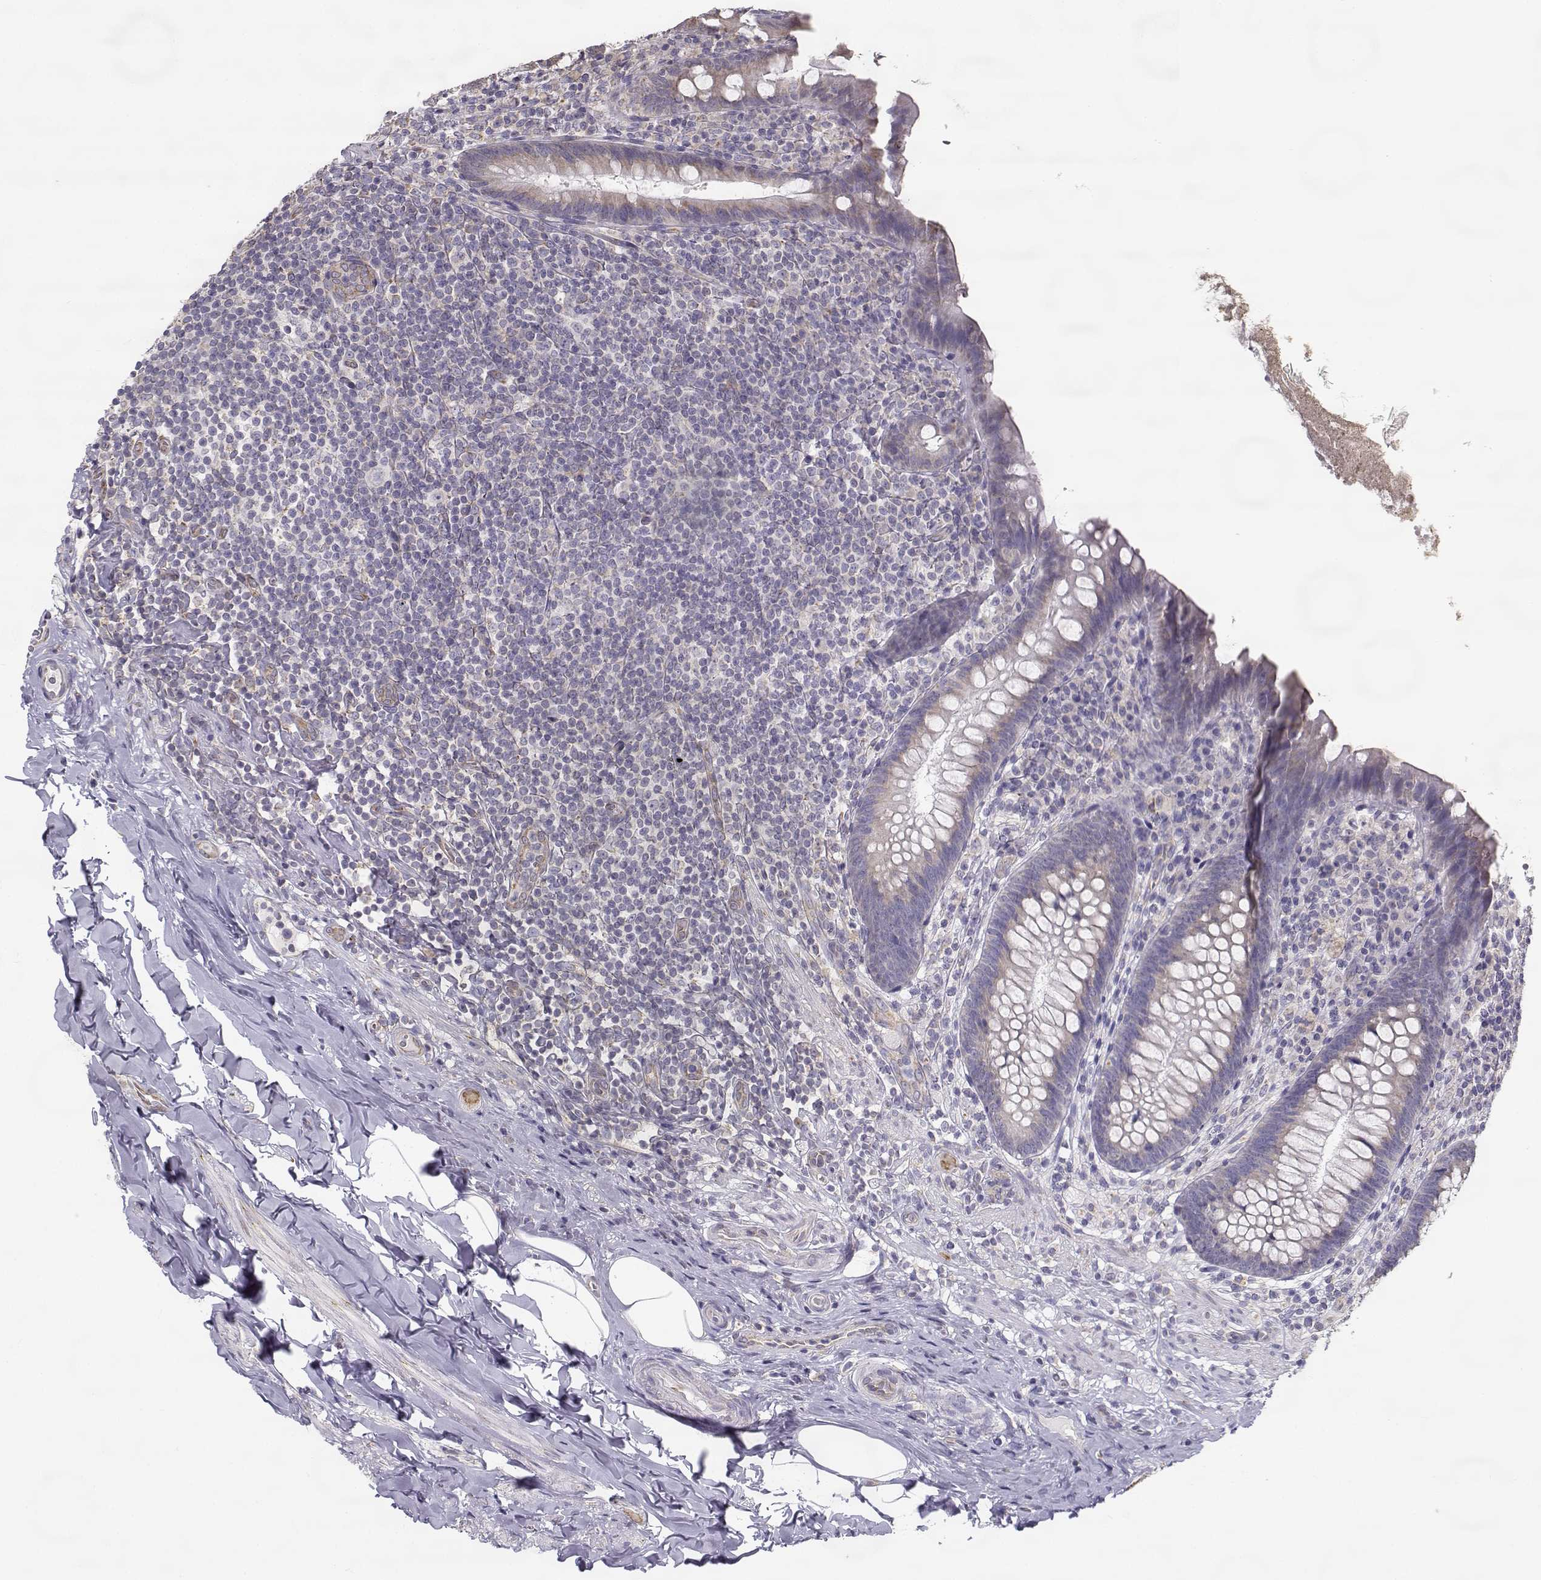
{"staining": {"intensity": "weak", "quantity": ">75%", "location": "cytoplasmic/membranous"}, "tissue": "appendix", "cell_type": "Glandular cells", "image_type": "normal", "snomed": [{"axis": "morphology", "description": "Normal tissue, NOS"}, {"axis": "topography", "description": "Appendix"}], "caption": "Protein staining exhibits weak cytoplasmic/membranous staining in about >75% of glandular cells in unremarkable appendix.", "gene": "BEND6", "patient": {"sex": "male", "age": 47}}